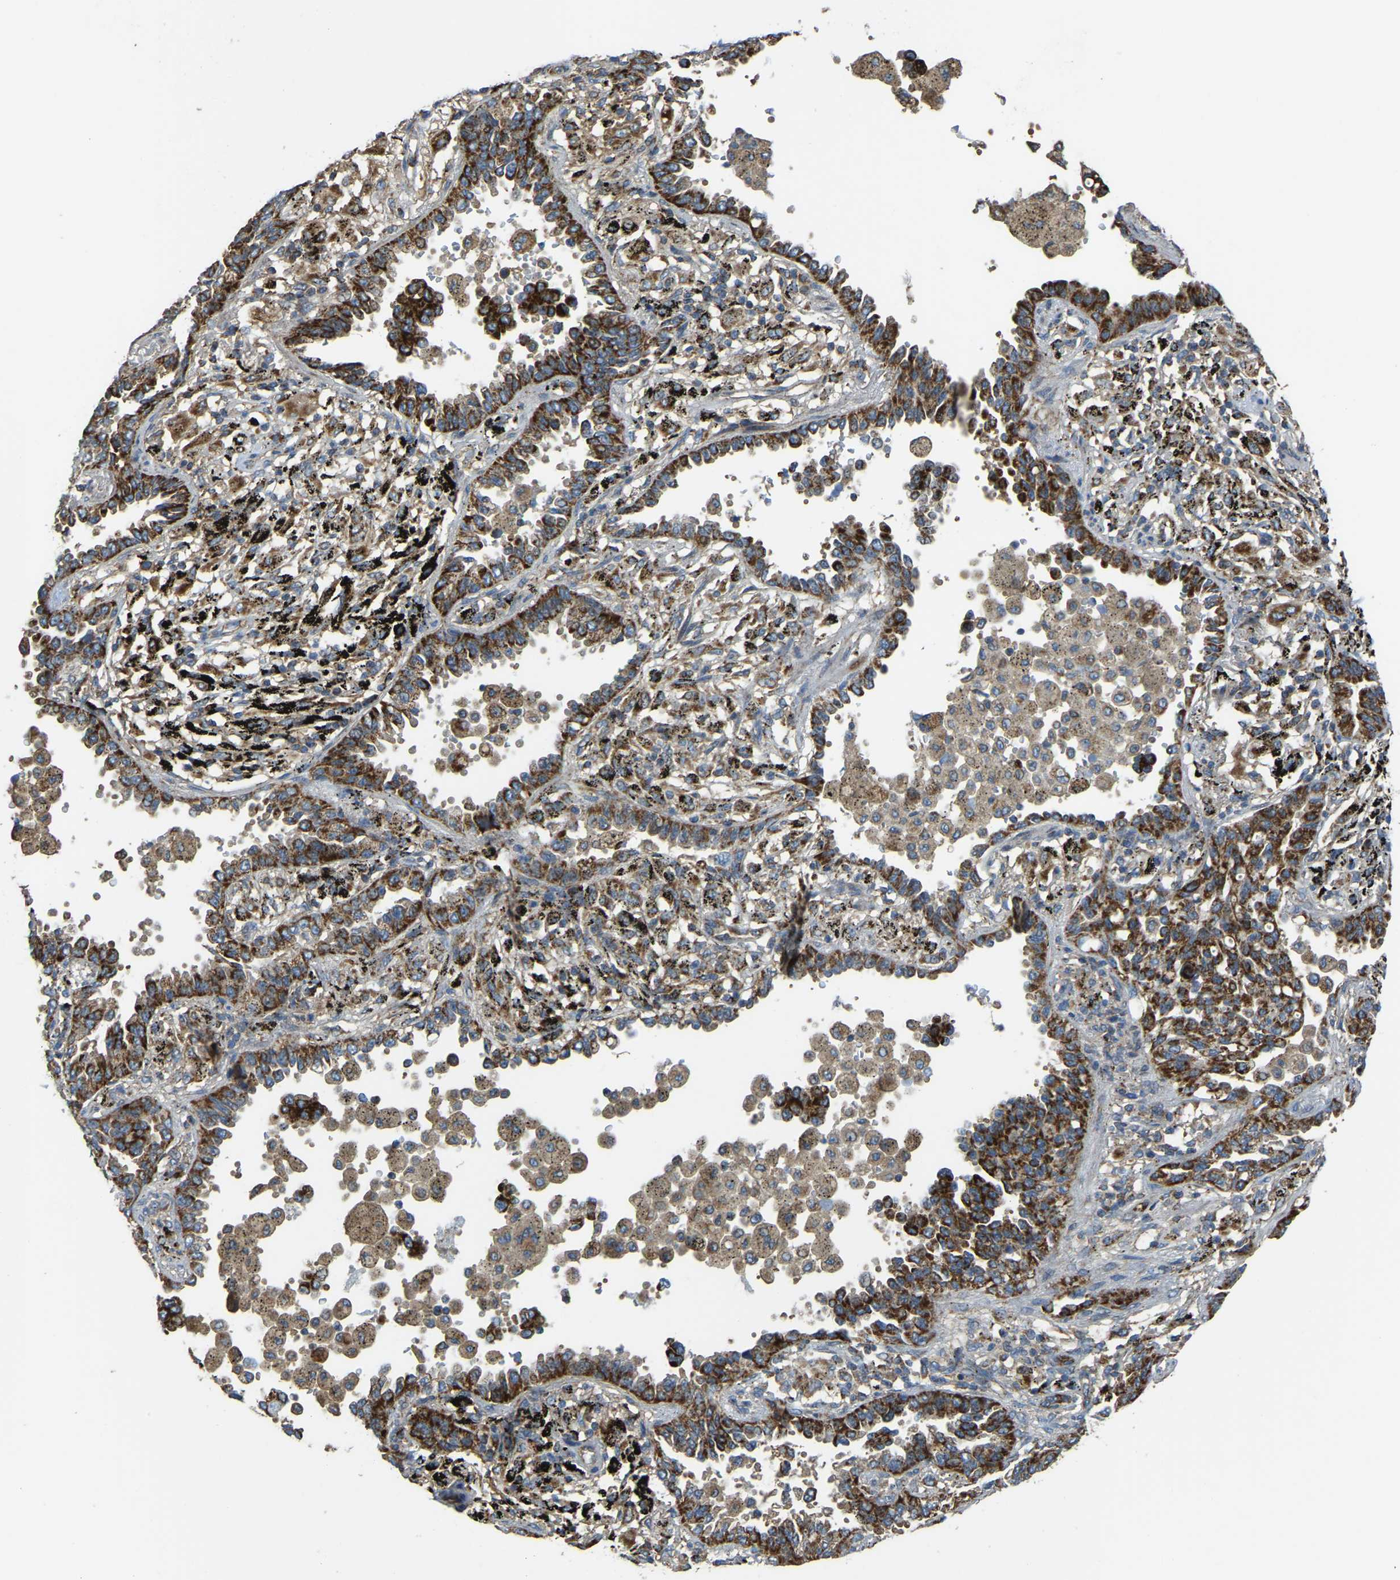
{"staining": {"intensity": "strong", "quantity": ">75%", "location": "cytoplasmic/membranous"}, "tissue": "lung cancer", "cell_type": "Tumor cells", "image_type": "cancer", "snomed": [{"axis": "morphology", "description": "Normal tissue, NOS"}, {"axis": "morphology", "description": "Adenocarcinoma, NOS"}, {"axis": "topography", "description": "Lung"}], "caption": "Strong cytoplasmic/membranous protein expression is seen in about >75% of tumor cells in lung cancer. Immunohistochemistry (ihc) stains the protein of interest in brown and the nuclei are stained blue.", "gene": "PSMD7", "patient": {"sex": "male", "age": 59}}